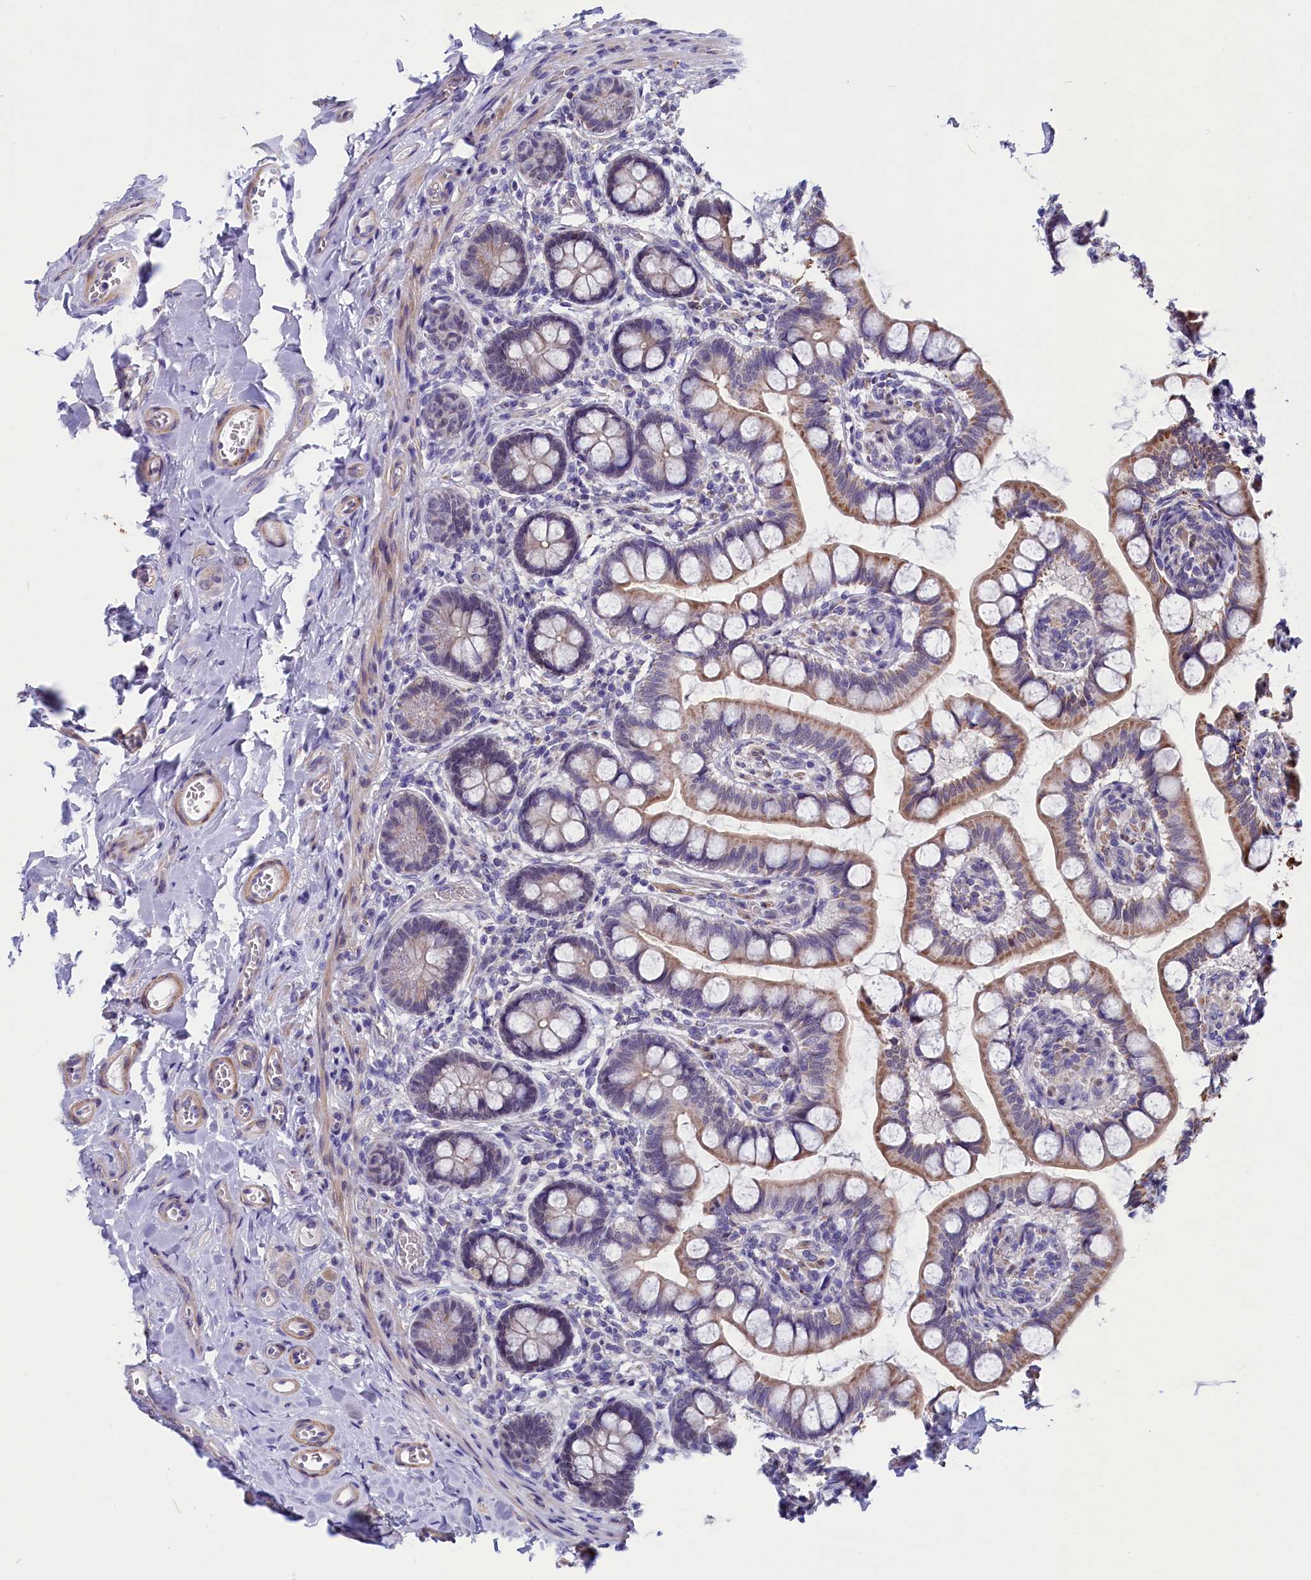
{"staining": {"intensity": "moderate", "quantity": ">75%", "location": "cytoplasmic/membranous"}, "tissue": "small intestine", "cell_type": "Glandular cells", "image_type": "normal", "snomed": [{"axis": "morphology", "description": "Normal tissue, NOS"}, {"axis": "topography", "description": "Small intestine"}], "caption": "Small intestine stained with immunohistochemistry demonstrates moderate cytoplasmic/membranous expression in approximately >75% of glandular cells.", "gene": "SCD5", "patient": {"sex": "male", "age": 52}}